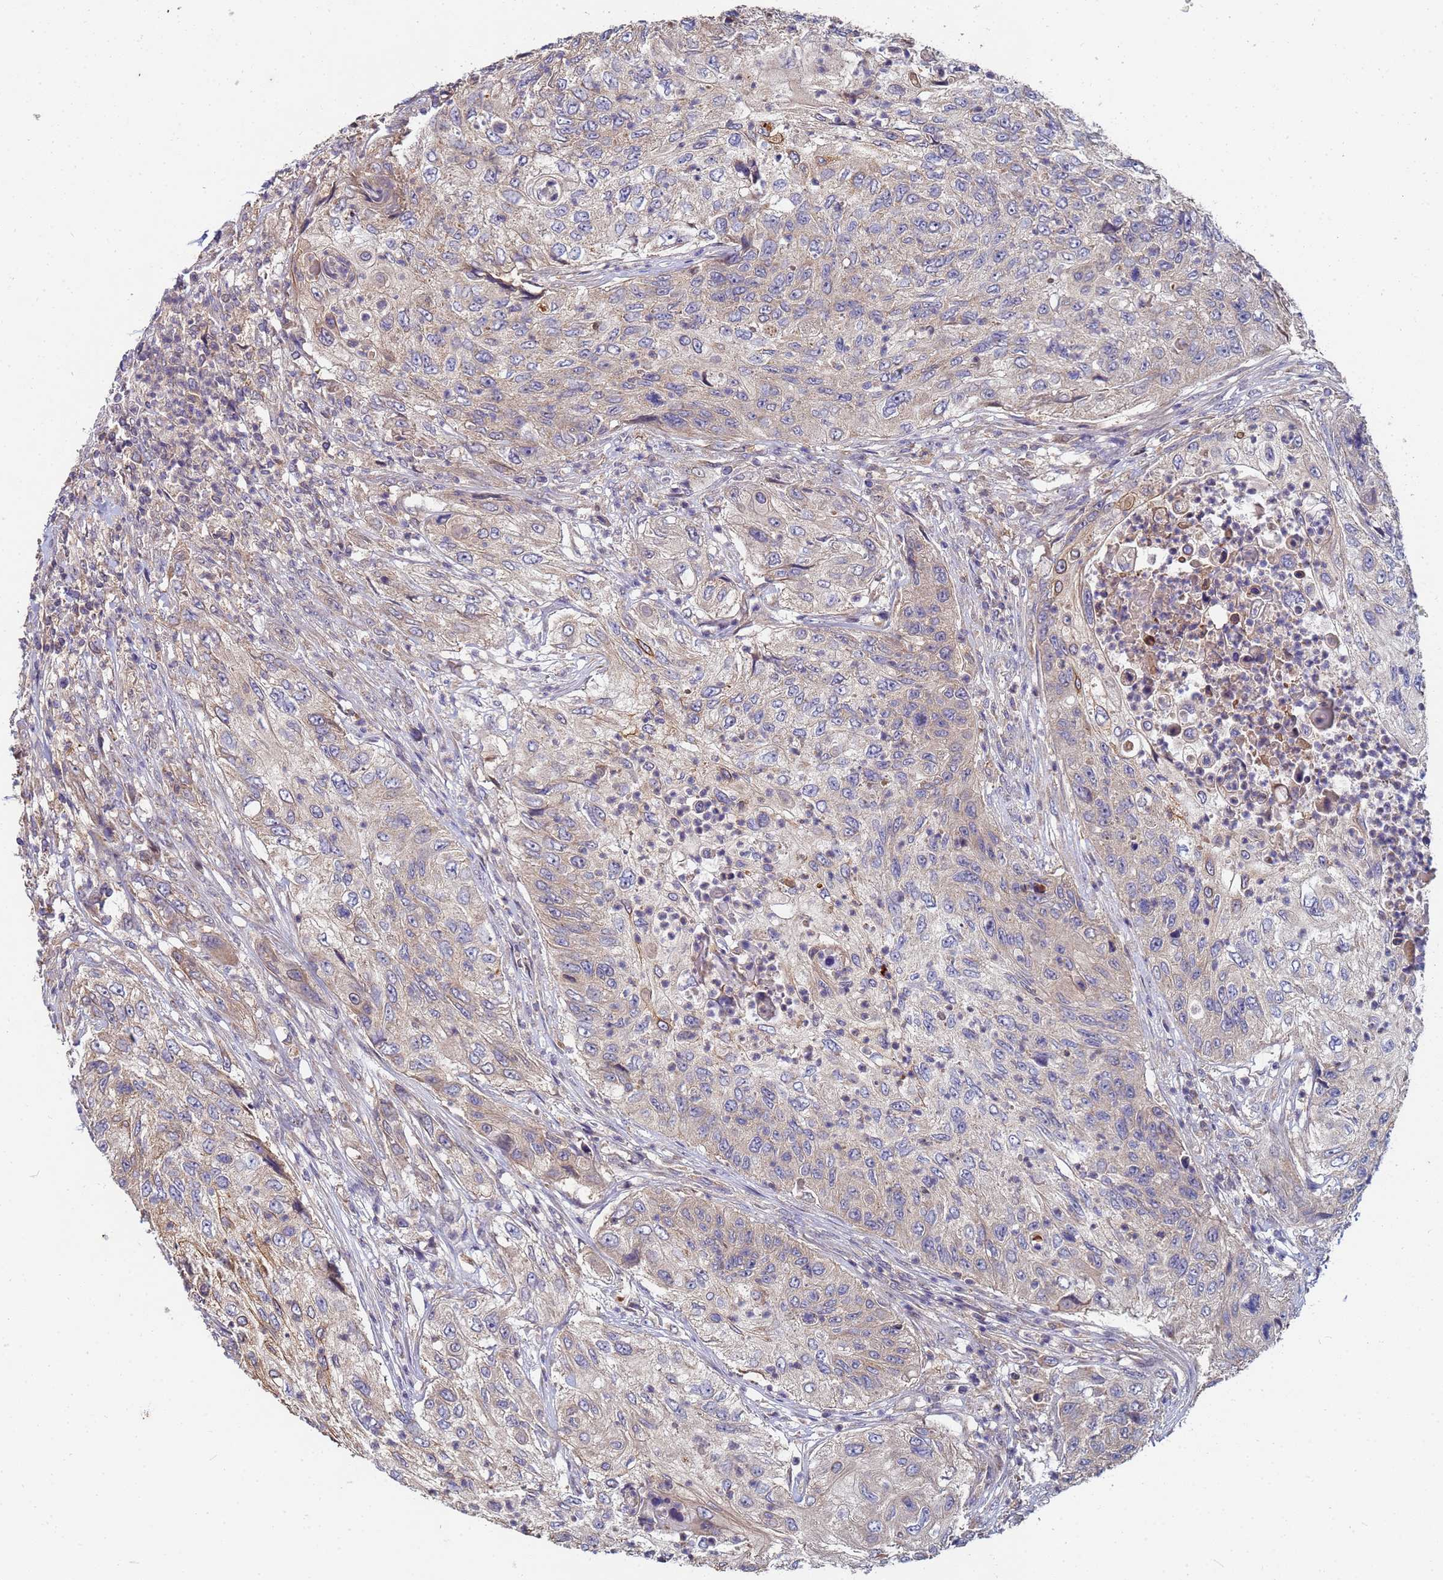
{"staining": {"intensity": "weak", "quantity": "<25%", "location": "cytoplasmic/membranous"}, "tissue": "urothelial cancer", "cell_type": "Tumor cells", "image_type": "cancer", "snomed": [{"axis": "morphology", "description": "Urothelial carcinoma, High grade"}, {"axis": "topography", "description": "Urinary bladder"}], "caption": "Photomicrograph shows no protein expression in tumor cells of high-grade urothelial carcinoma tissue.", "gene": "C5orf34", "patient": {"sex": "female", "age": 60}}